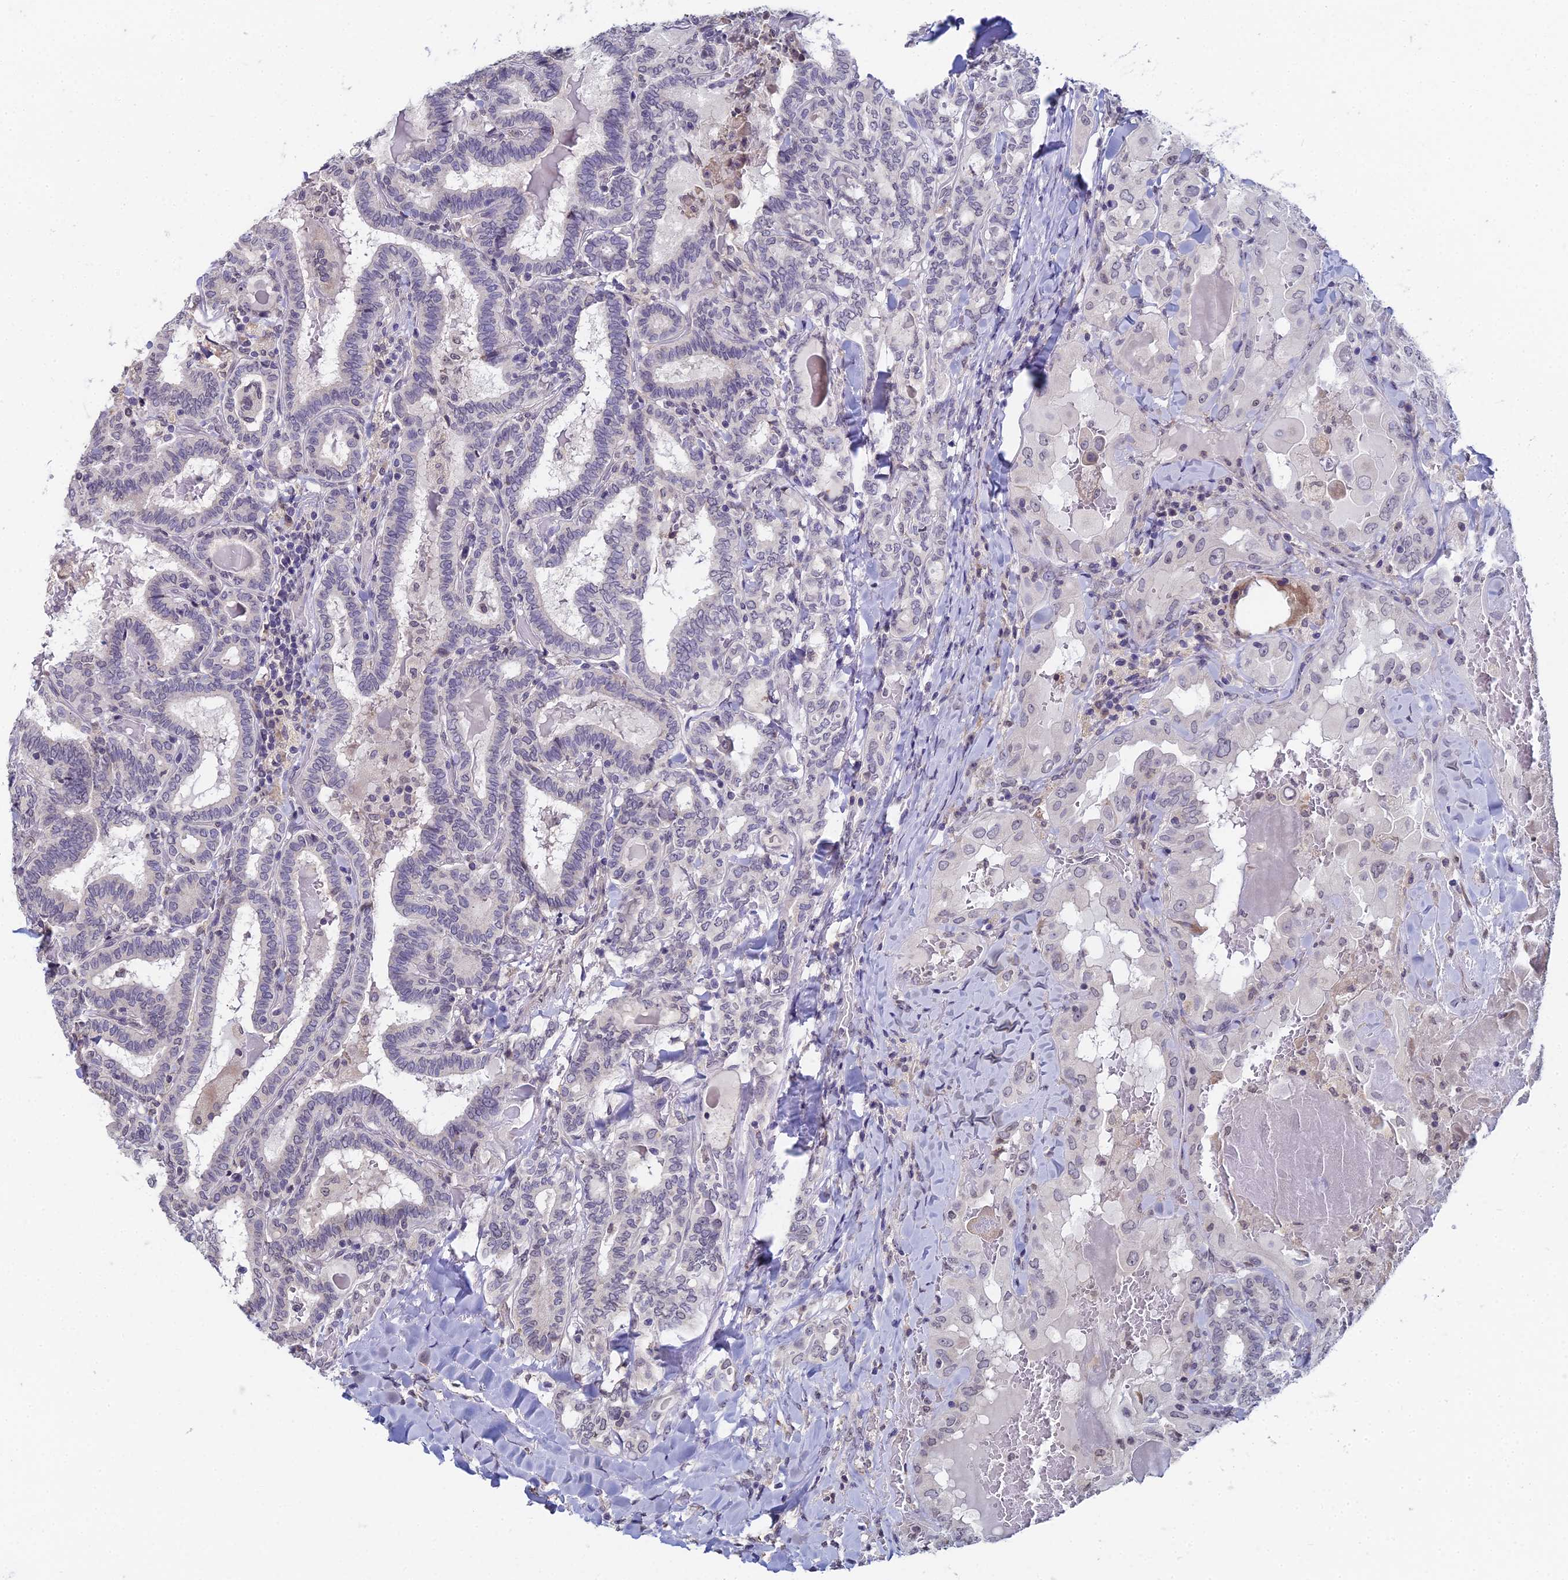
{"staining": {"intensity": "negative", "quantity": "none", "location": "none"}, "tissue": "thyroid cancer", "cell_type": "Tumor cells", "image_type": "cancer", "snomed": [{"axis": "morphology", "description": "Papillary adenocarcinoma, NOS"}, {"axis": "topography", "description": "Thyroid gland"}], "caption": "IHC image of human thyroid papillary adenocarcinoma stained for a protein (brown), which shows no staining in tumor cells. Nuclei are stained in blue.", "gene": "PRR22", "patient": {"sex": "female", "age": 72}}